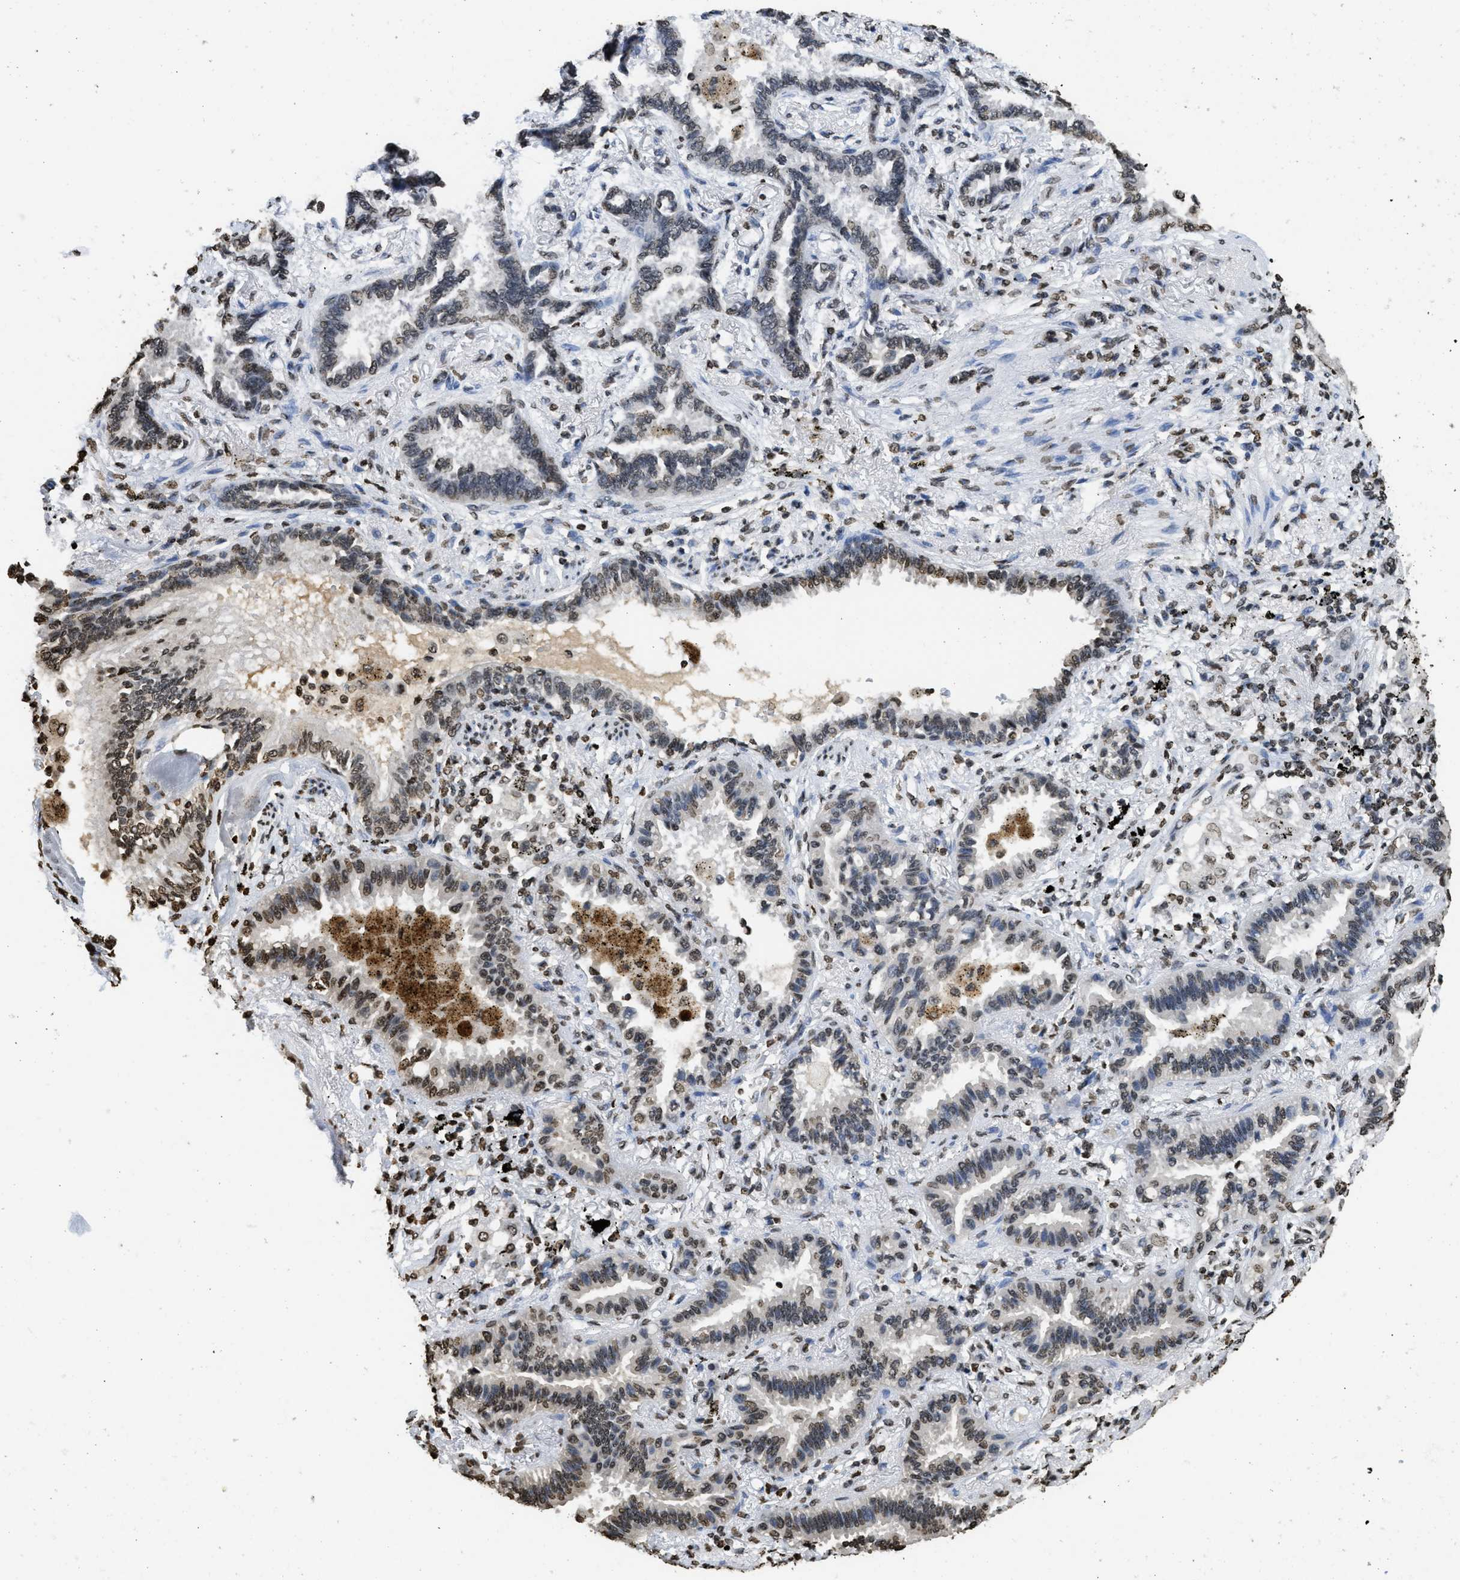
{"staining": {"intensity": "moderate", "quantity": "25%-75%", "location": "nuclear"}, "tissue": "lung cancer", "cell_type": "Tumor cells", "image_type": "cancer", "snomed": [{"axis": "morphology", "description": "Normal tissue, NOS"}, {"axis": "morphology", "description": "Adenocarcinoma, NOS"}, {"axis": "topography", "description": "Lung"}], "caption": "A histopathology image of adenocarcinoma (lung) stained for a protein exhibits moderate nuclear brown staining in tumor cells.", "gene": "RRAGC", "patient": {"sex": "male", "age": 59}}